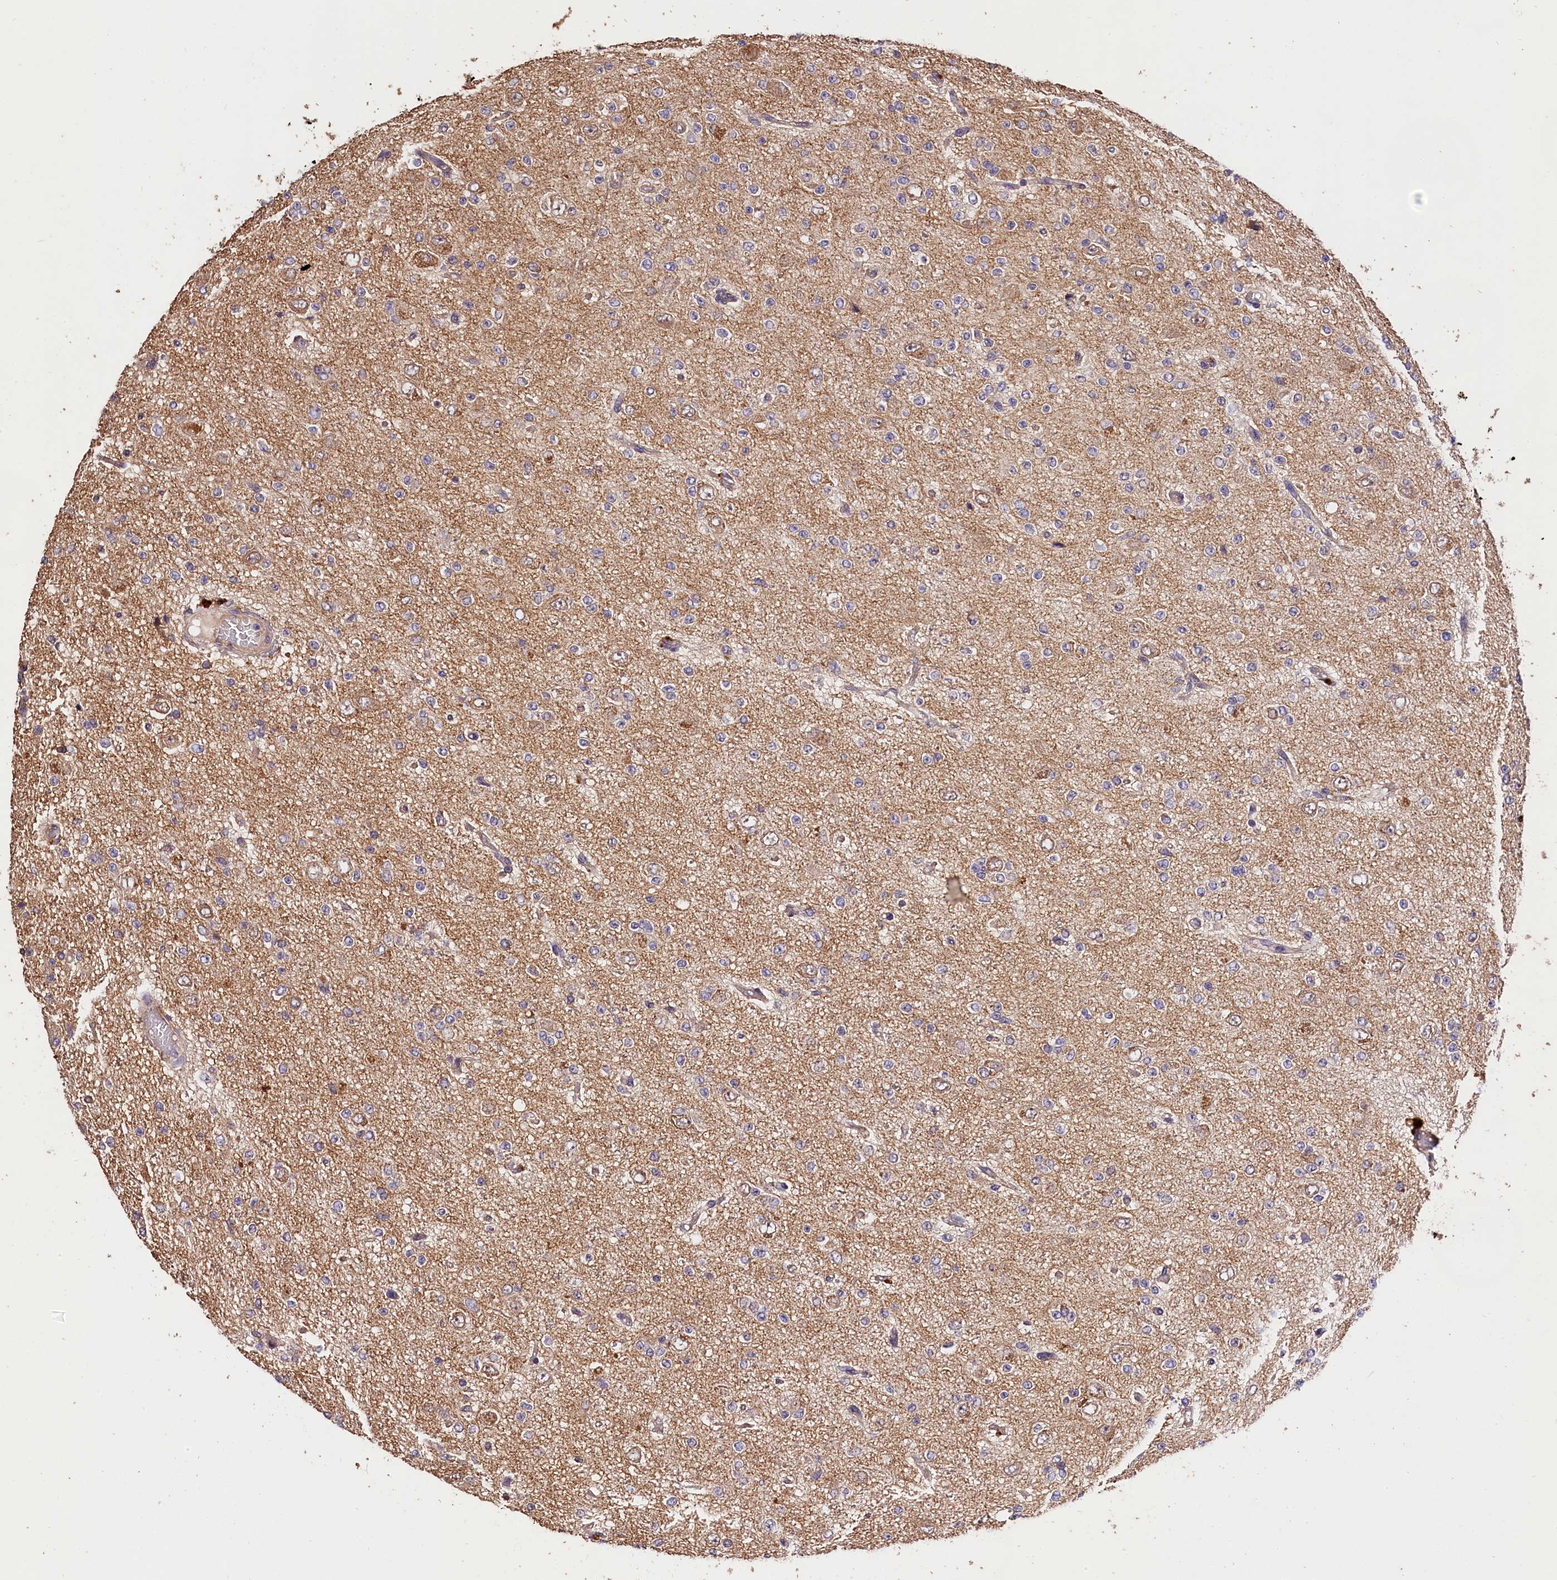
{"staining": {"intensity": "negative", "quantity": "none", "location": "none"}, "tissue": "glioma", "cell_type": "Tumor cells", "image_type": "cancer", "snomed": [{"axis": "morphology", "description": "Glioma, malignant, High grade"}, {"axis": "topography", "description": "pancreas cauda"}], "caption": "DAB immunohistochemical staining of glioma shows no significant staining in tumor cells. (DAB immunohistochemistry (IHC) visualized using brightfield microscopy, high magnification).", "gene": "OAS3", "patient": {"sex": "male", "age": 60}}